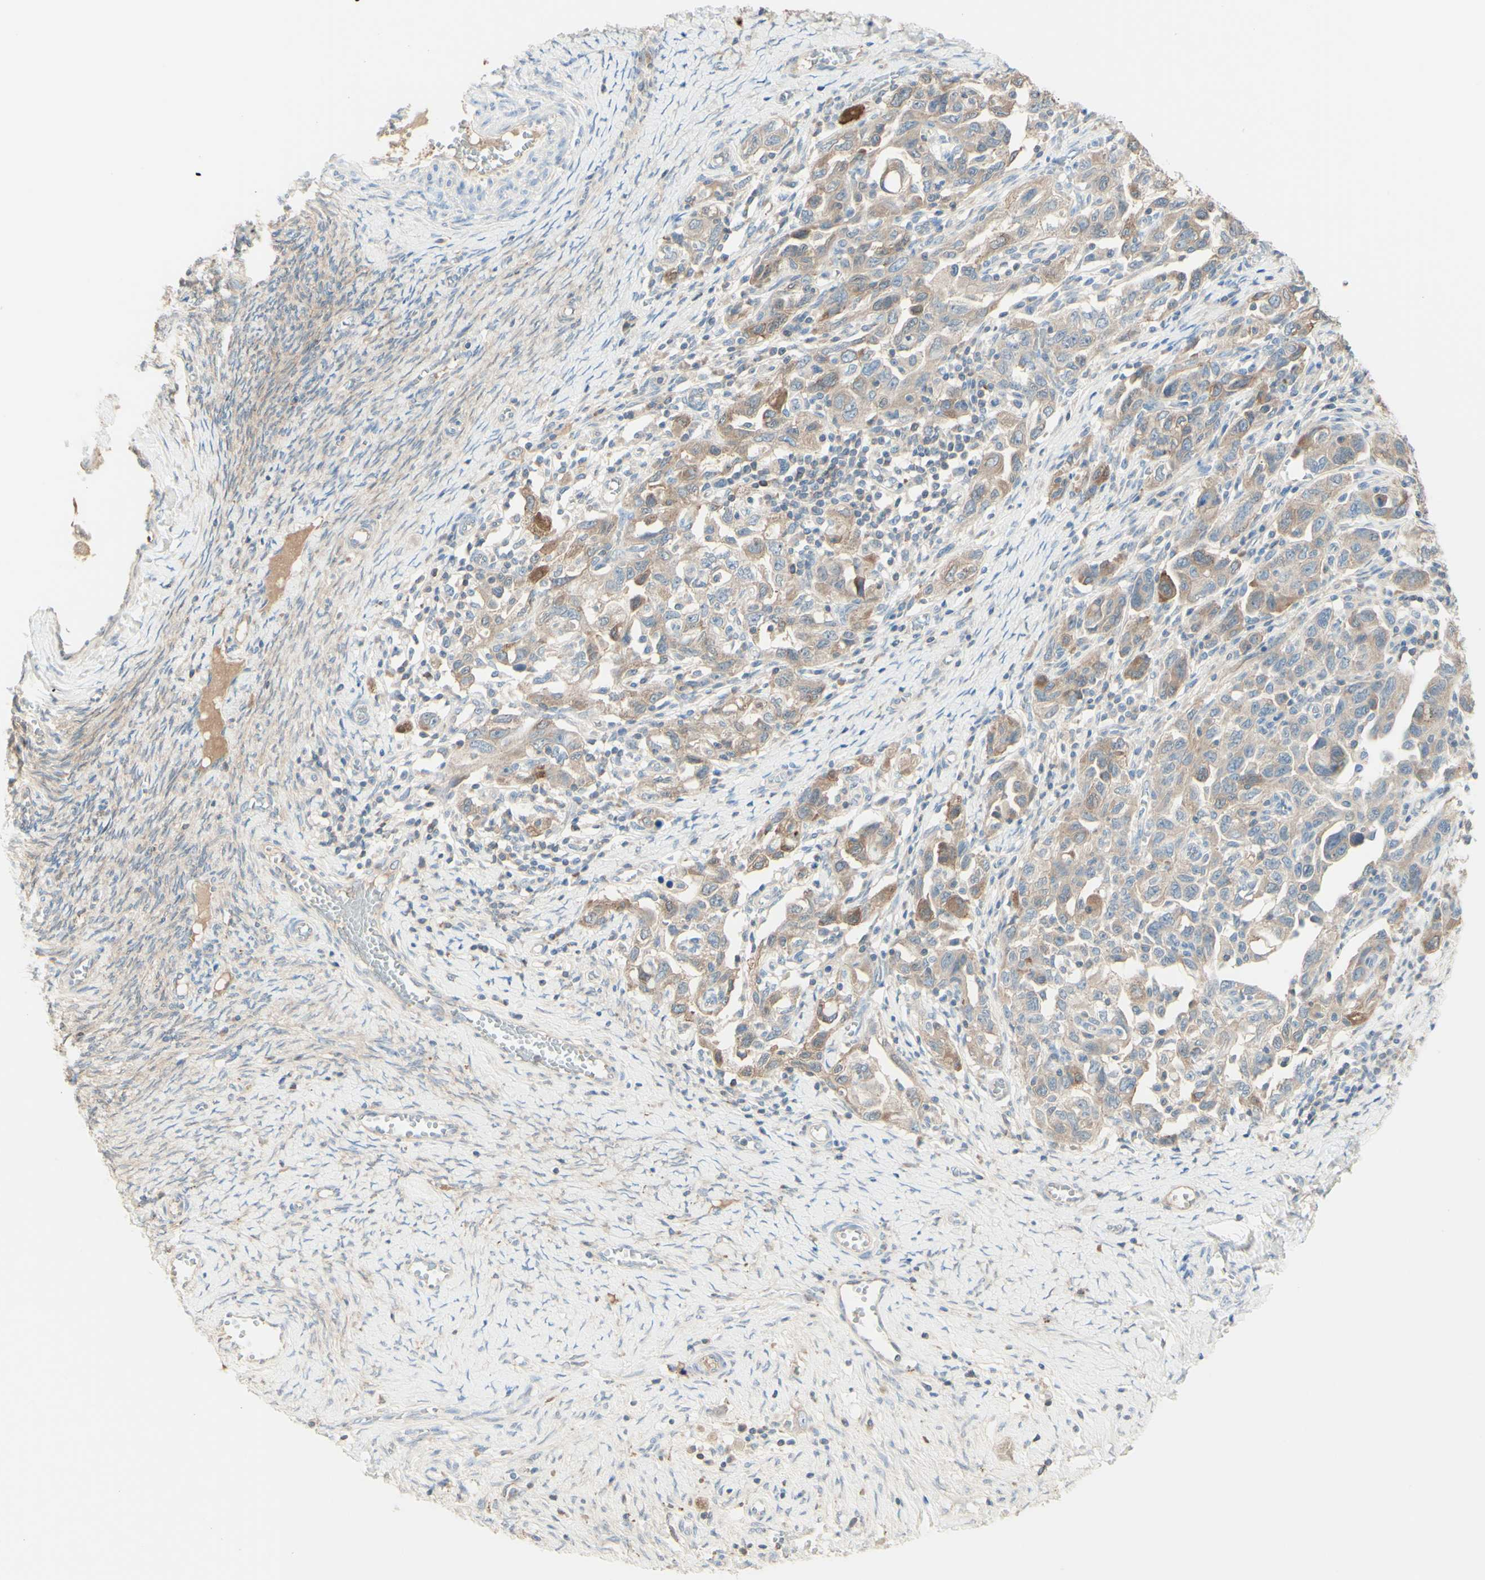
{"staining": {"intensity": "weak", "quantity": "25%-75%", "location": "cytoplasmic/membranous"}, "tissue": "ovarian cancer", "cell_type": "Tumor cells", "image_type": "cancer", "snomed": [{"axis": "morphology", "description": "Carcinoma, NOS"}, {"axis": "morphology", "description": "Cystadenocarcinoma, serous, NOS"}, {"axis": "topography", "description": "Ovary"}], "caption": "An immunohistochemistry (IHC) micrograph of neoplastic tissue is shown. Protein staining in brown shows weak cytoplasmic/membranous positivity in ovarian cancer within tumor cells.", "gene": "MTM1", "patient": {"sex": "female", "age": 69}}